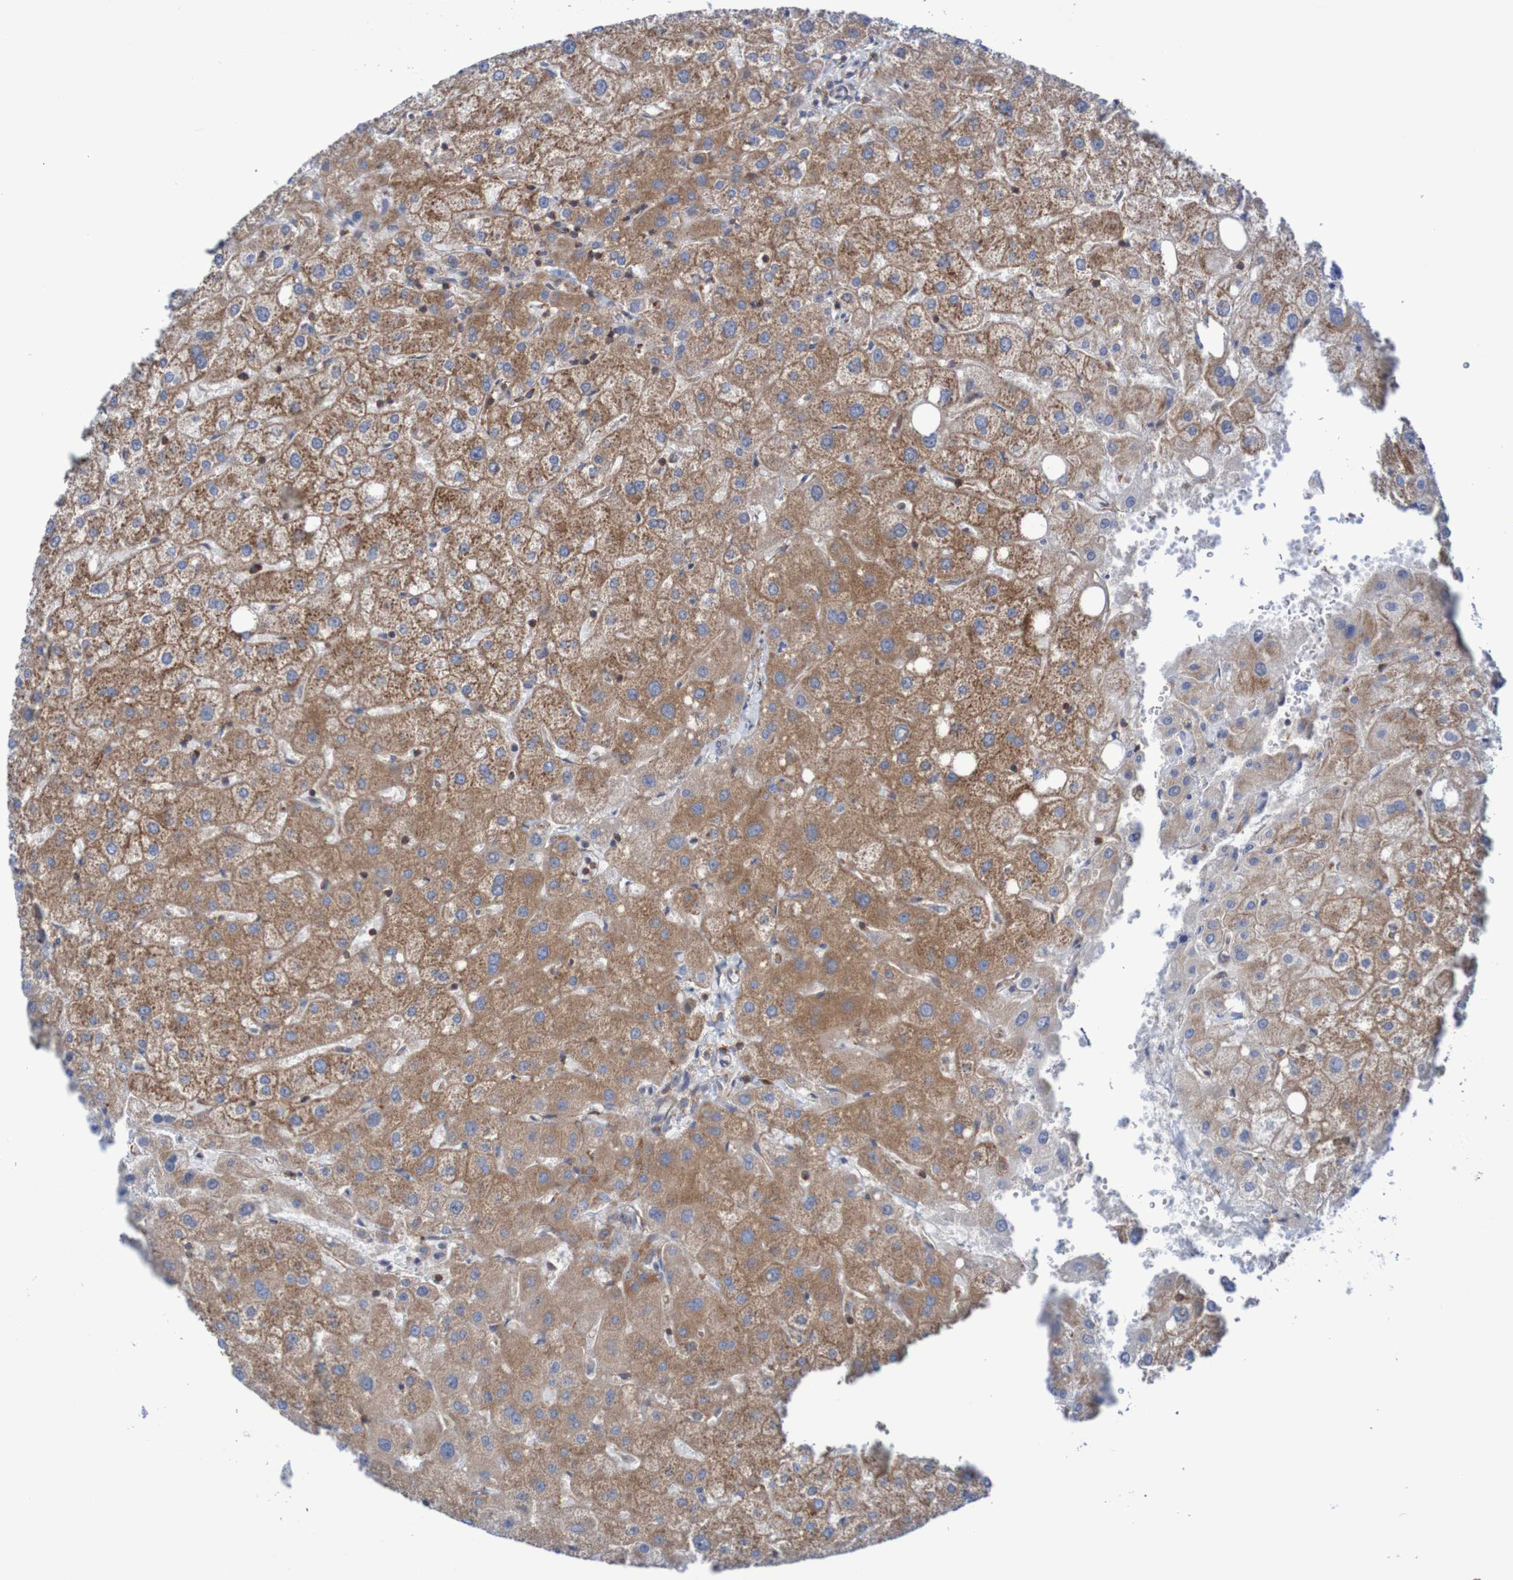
{"staining": {"intensity": "moderate", "quantity": ">75%", "location": "cytoplasmic/membranous"}, "tissue": "liver", "cell_type": "Cholangiocytes", "image_type": "normal", "snomed": [{"axis": "morphology", "description": "Normal tissue, NOS"}, {"axis": "topography", "description": "Liver"}], "caption": "Protein expression analysis of unremarkable human liver reveals moderate cytoplasmic/membranous staining in approximately >75% of cholangiocytes. Ihc stains the protein of interest in brown and the nuclei are stained blue.", "gene": "FXR2", "patient": {"sex": "male", "age": 73}}